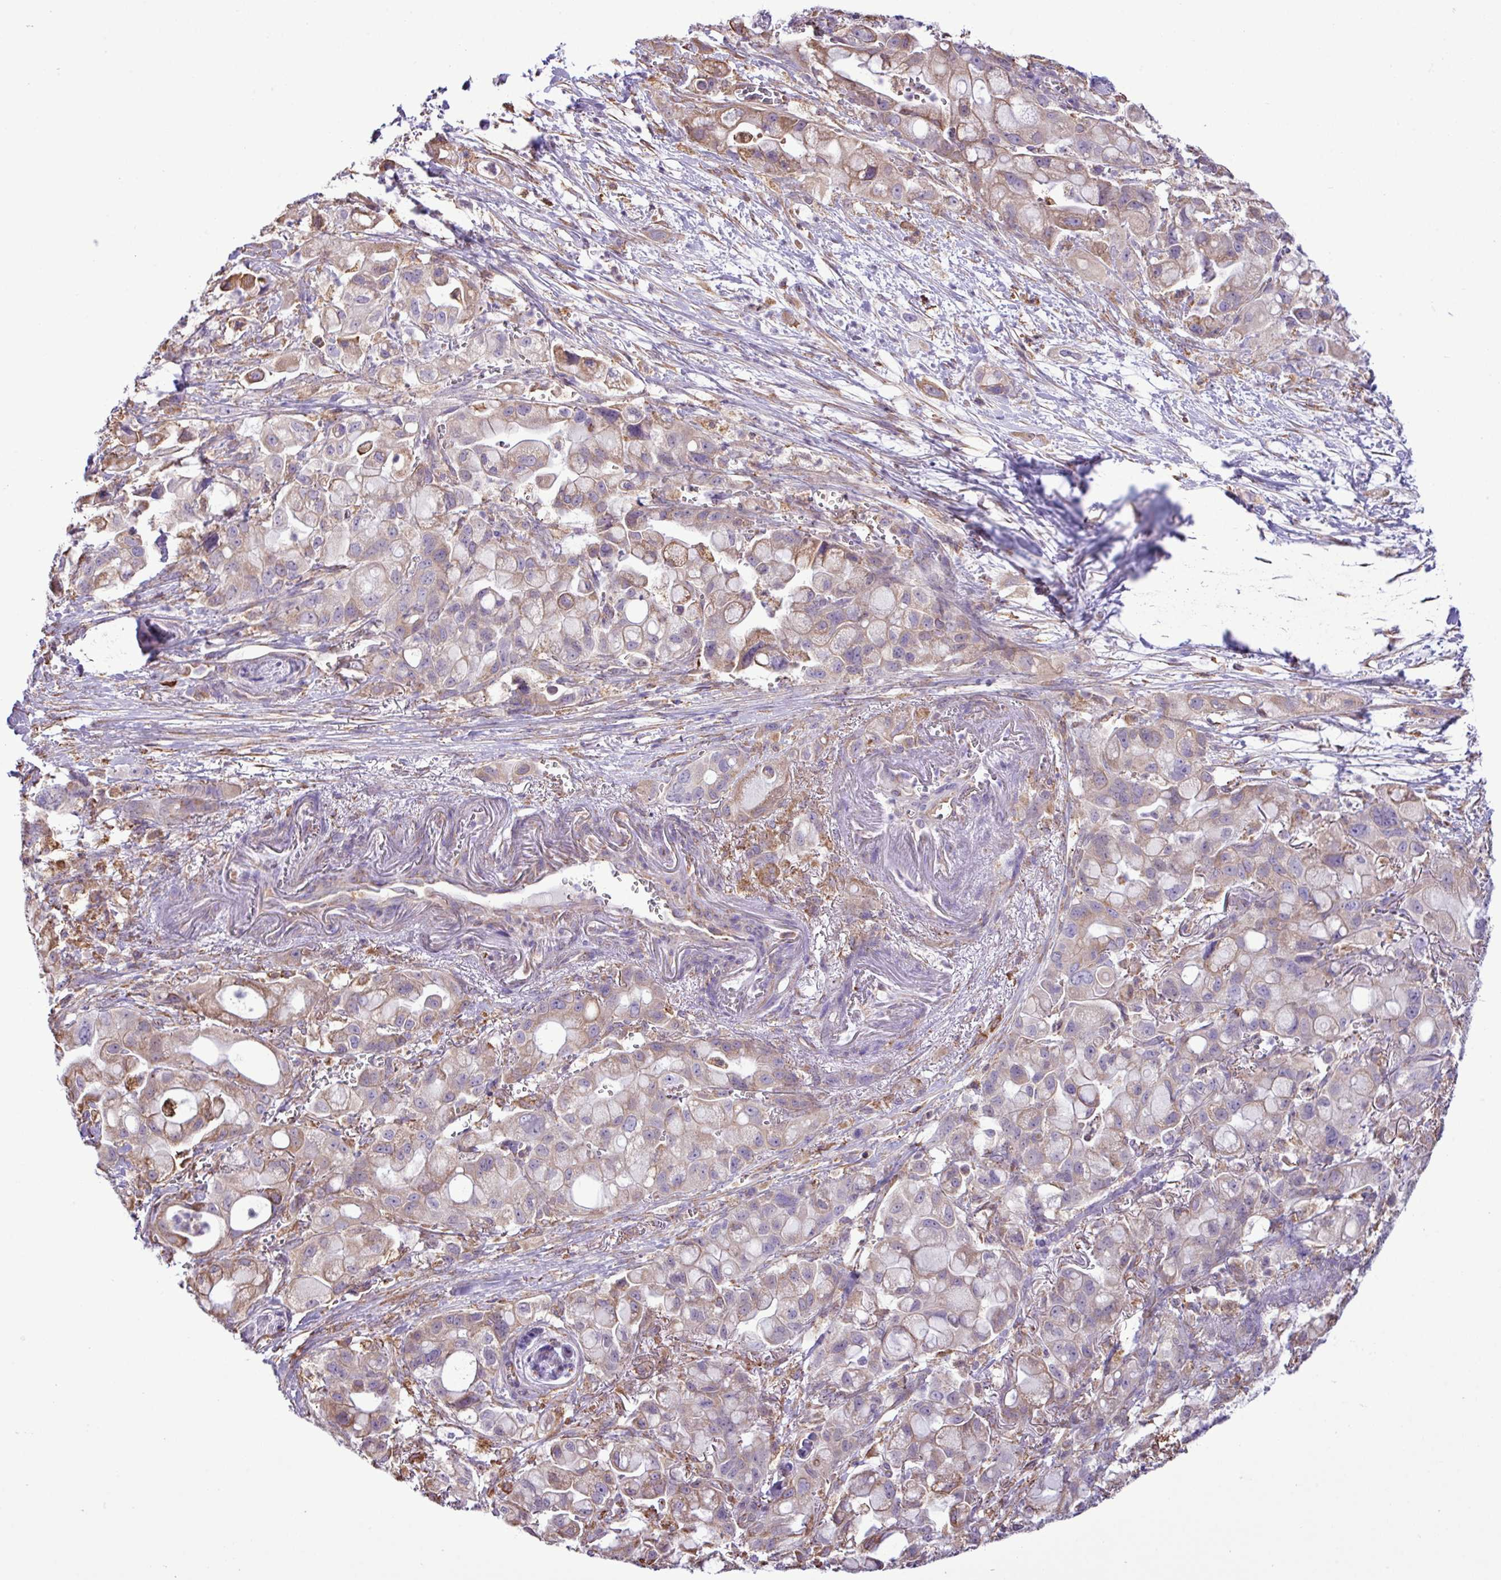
{"staining": {"intensity": "moderate", "quantity": "25%-75%", "location": "cytoplasmic/membranous"}, "tissue": "pancreatic cancer", "cell_type": "Tumor cells", "image_type": "cancer", "snomed": [{"axis": "morphology", "description": "Adenocarcinoma, NOS"}, {"axis": "topography", "description": "Pancreas"}], "caption": "High-magnification brightfield microscopy of pancreatic cancer stained with DAB (3,3'-diaminobenzidine) (brown) and counterstained with hematoxylin (blue). tumor cells exhibit moderate cytoplasmic/membranous staining is identified in approximately25%-75% of cells.", "gene": "ZSCAN5A", "patient": {"sex": "male", "age": 68}}